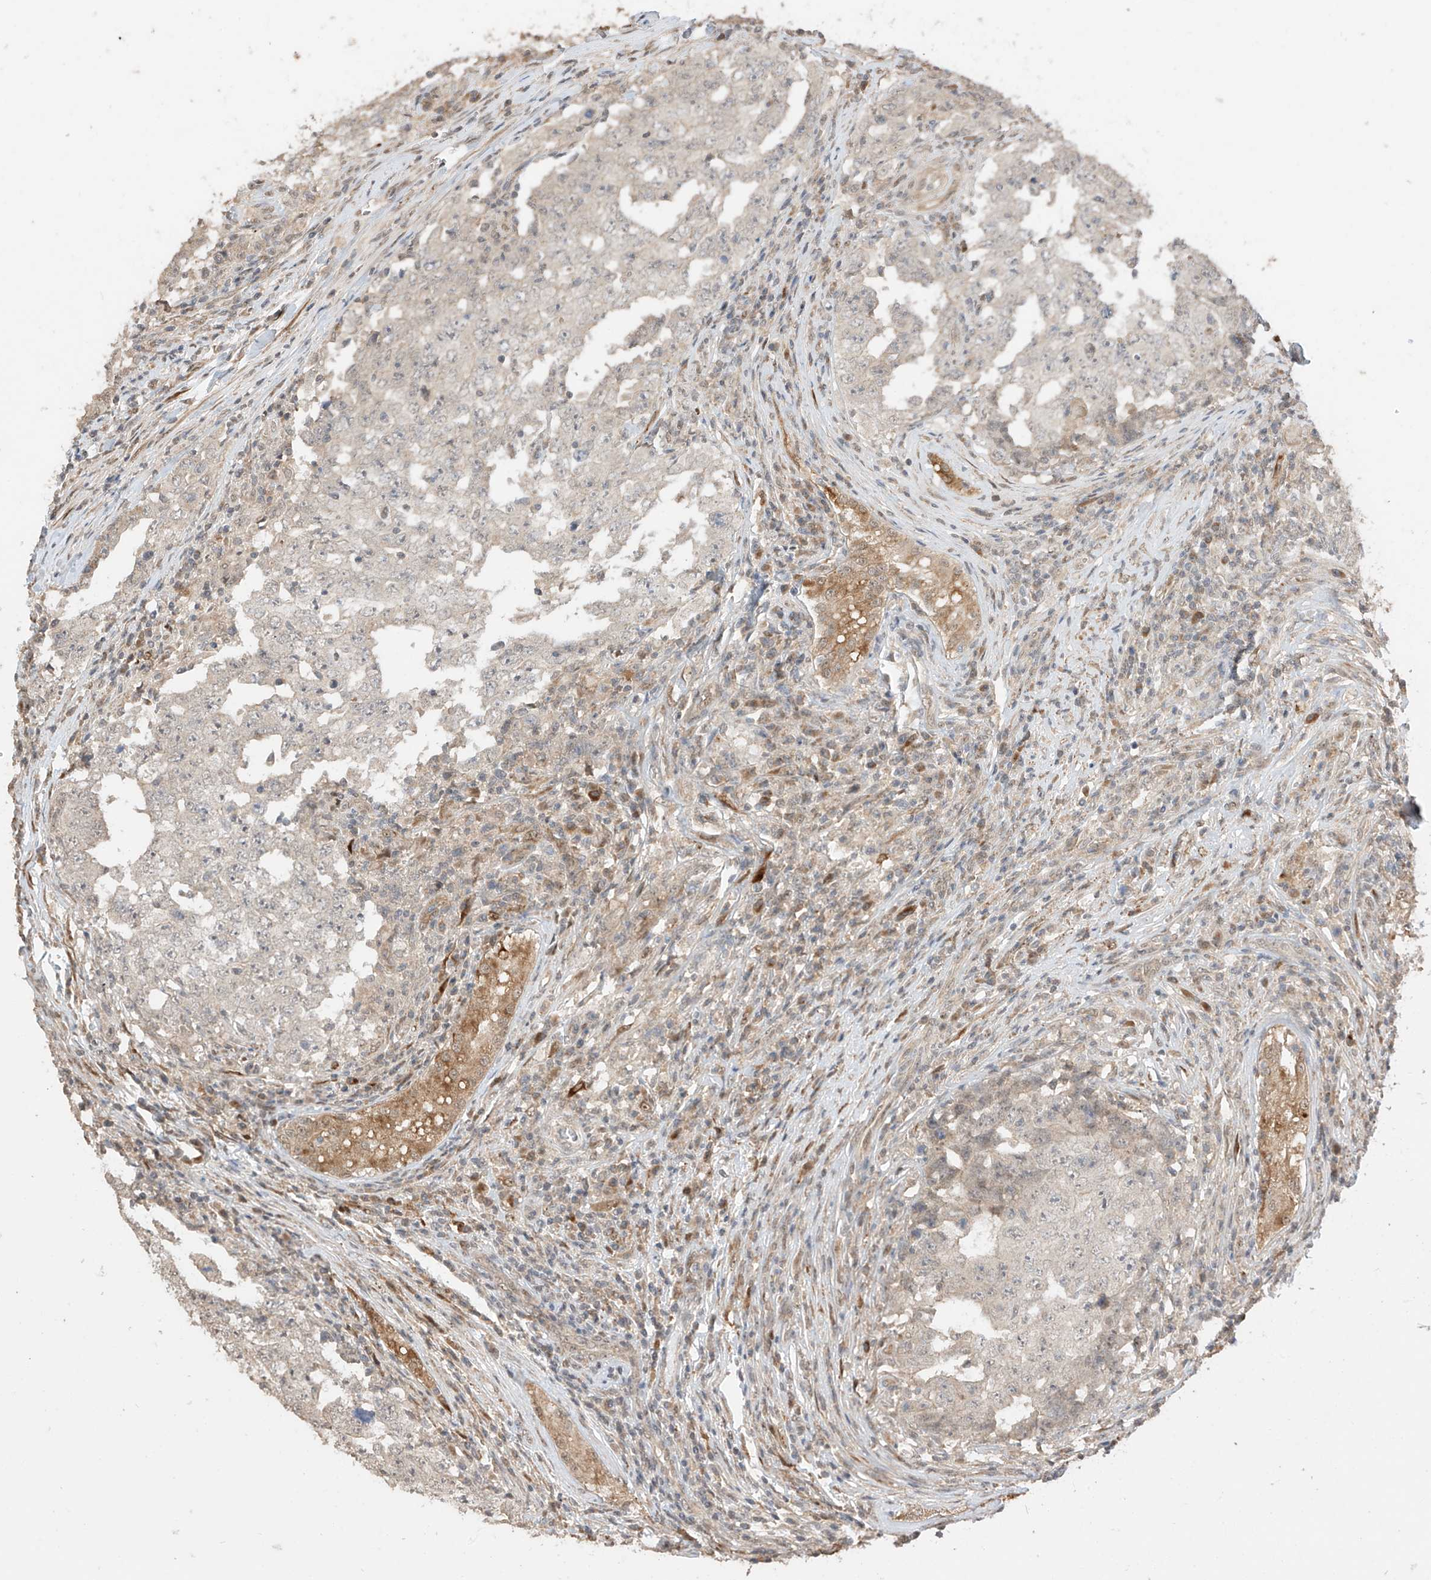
{"staining": {"intensity": "negative", "quantity": "none", "location": "none"}, "tissue": "testis cancer", "cell_type": "Tumor cells", "image_type": "cancer", "snomed": [{"axis": "morphology", "description": "Carcinoma, Embryonal, NOS"}, {"axis": "topography", "description": "Testis"}], "caption": "This is an IHC histopathology image of human embryonal carcinoma (testis). There is no staining in tumor cells.", "gene": "LATS1", "patient": {"sex": "male", "age": 26}}